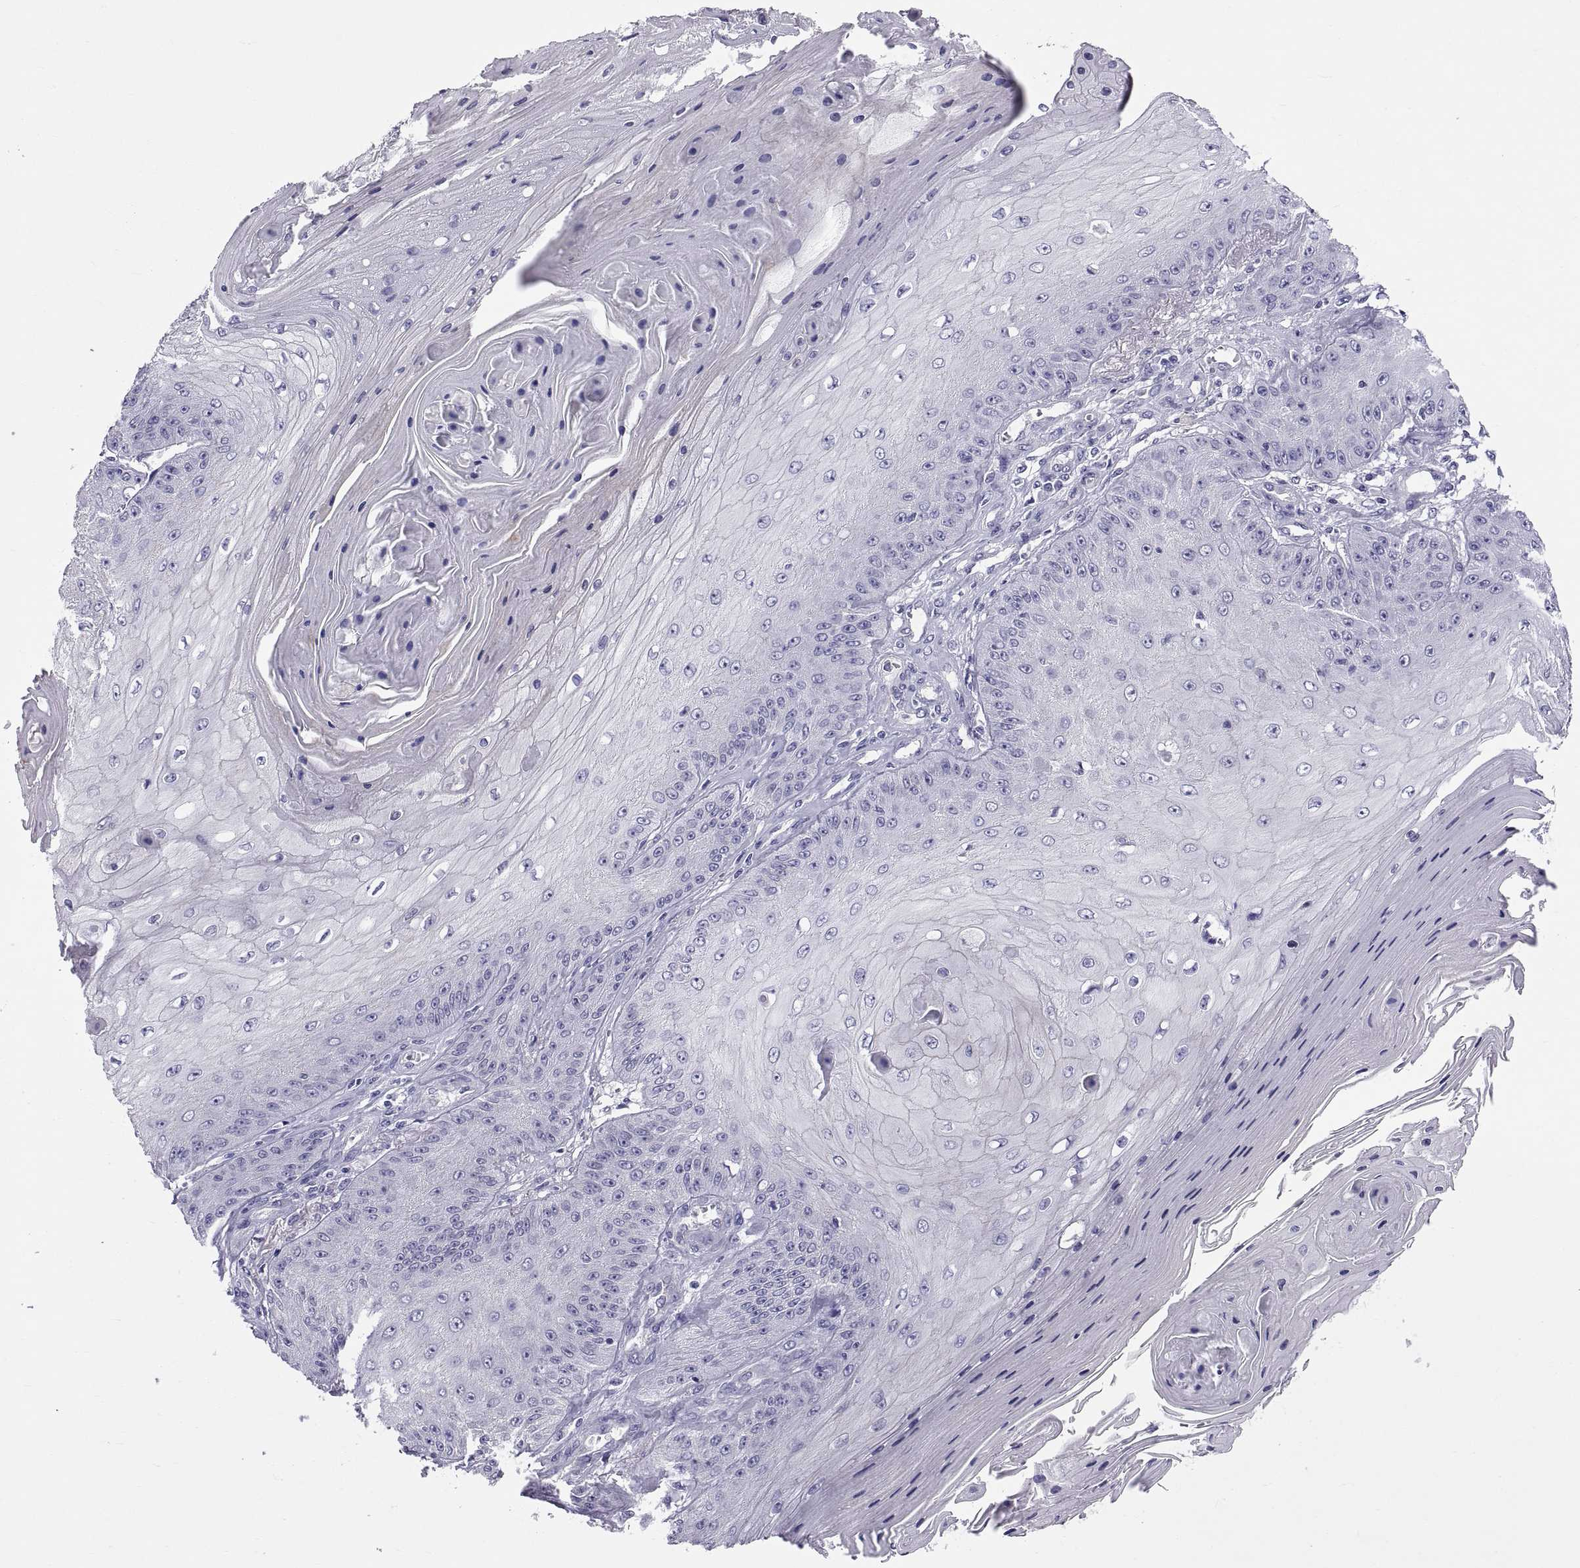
{"staining": {"intensity": "negative", "quantity": "none", "location": "none"}, "tissue": "skin cancer", "cell_type": "Tumor cells", "image_type": "cancer", "snomed": [{"axis": "morphology", "description": "Squamous cell carcinoma, NOS"}, {"axis": "topography", "description": "Skin"}], "caption": "IHC image of squamous cell carcinoma (skin) stained for a protein (brown), which shows no positivity in tumor cells. The staining was performed using DAB to visualize the protein expression in brown, while the nuclei were stained in blue with hematoxylin (Magnification: 20x).", "gene": "RNASE12", "patient": {"sex": "male", "age": 70}}